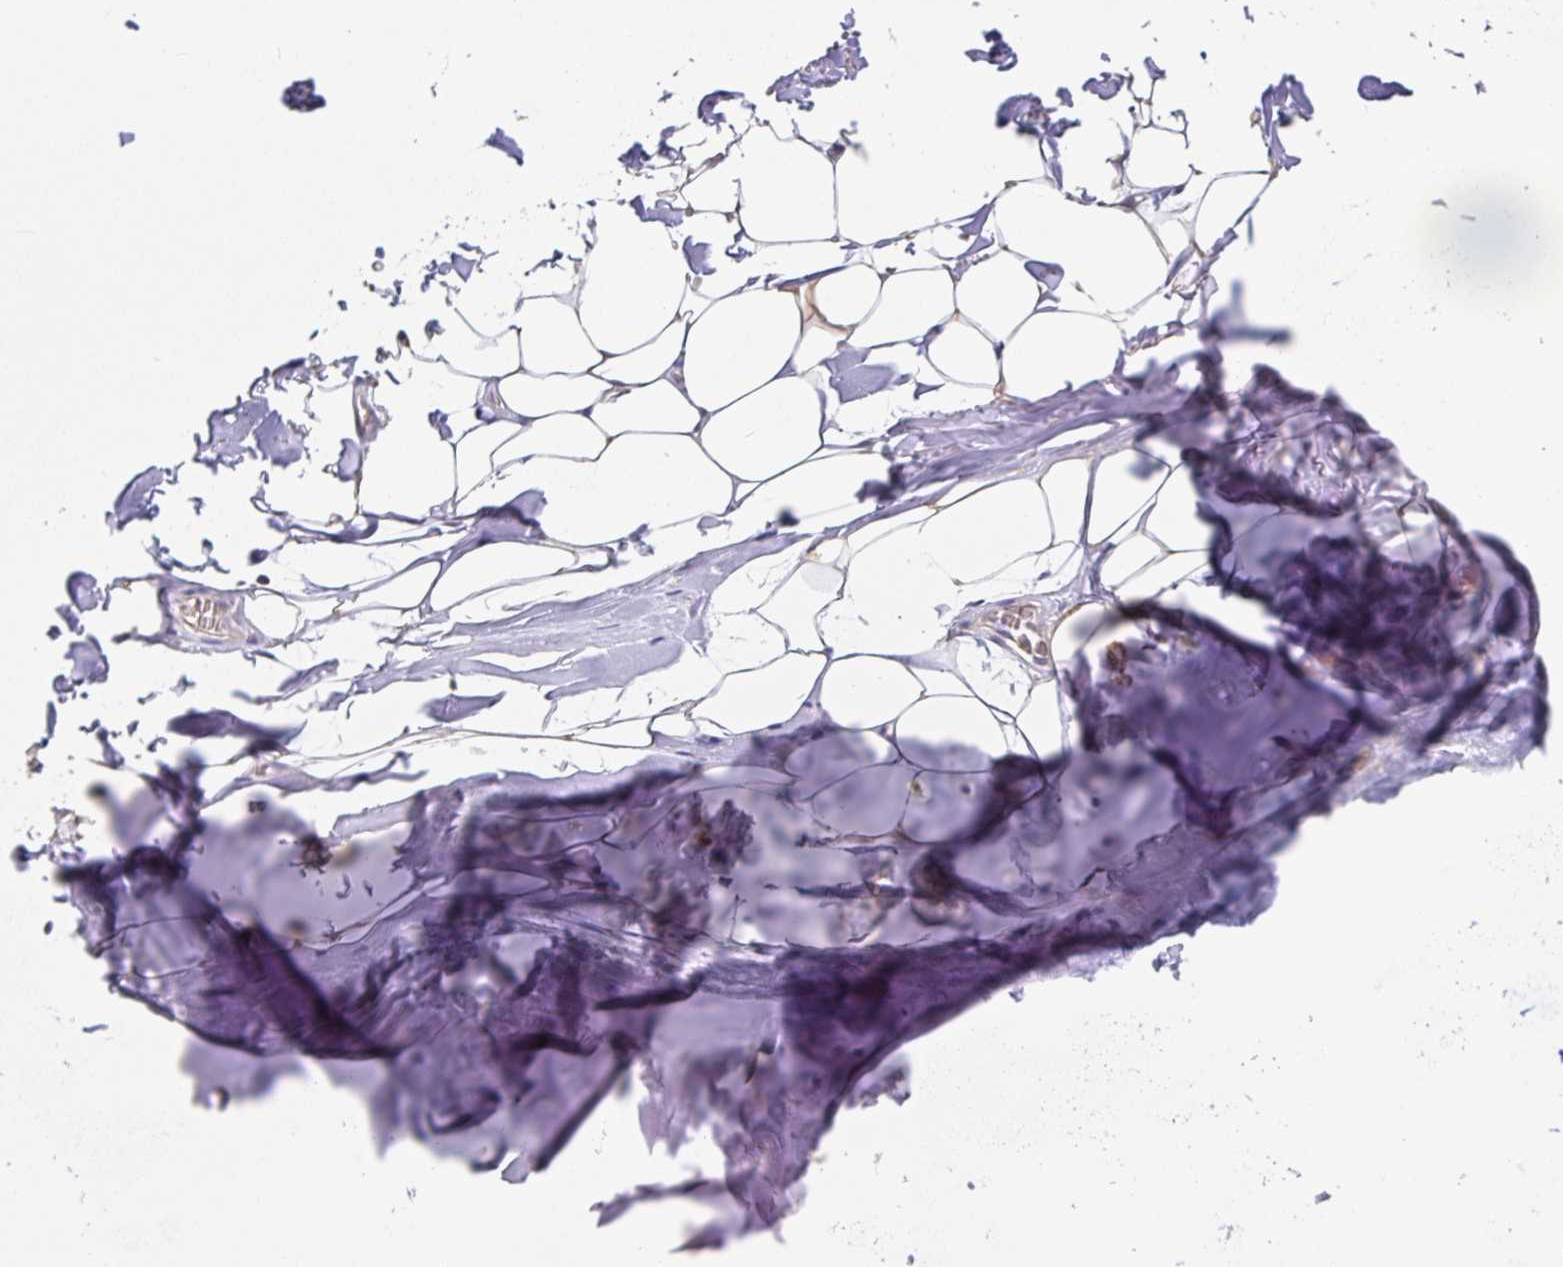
{"staining": {"intensity": "negative", "quantity": "none", "location": "none"}, "tissue": "adipose tissue", "cell_type": "Adipocytes", "image_type": "normal", "snomed": [{"axis": "morphology", "description": "Normal tissue, NOS"}, {"axis": "topography", "description": "Cartilage tissue"}, {"axis": "topography", "description": "Bronchus"}, {"axis": "topography", "description": "Peripheral nerve tissue"}], "caption": "Immunohistochemistry histopathology image of normal adipose tissue stained for a protein (brown), which demonstrates no staining in adipocytes. (Brightfield microscopy of DAB (3,3'-diaminobenzidine) immunohistochemistry at high magnification).", "gene": "HAGH", "patient": {"sex": "male", "age": 67}}